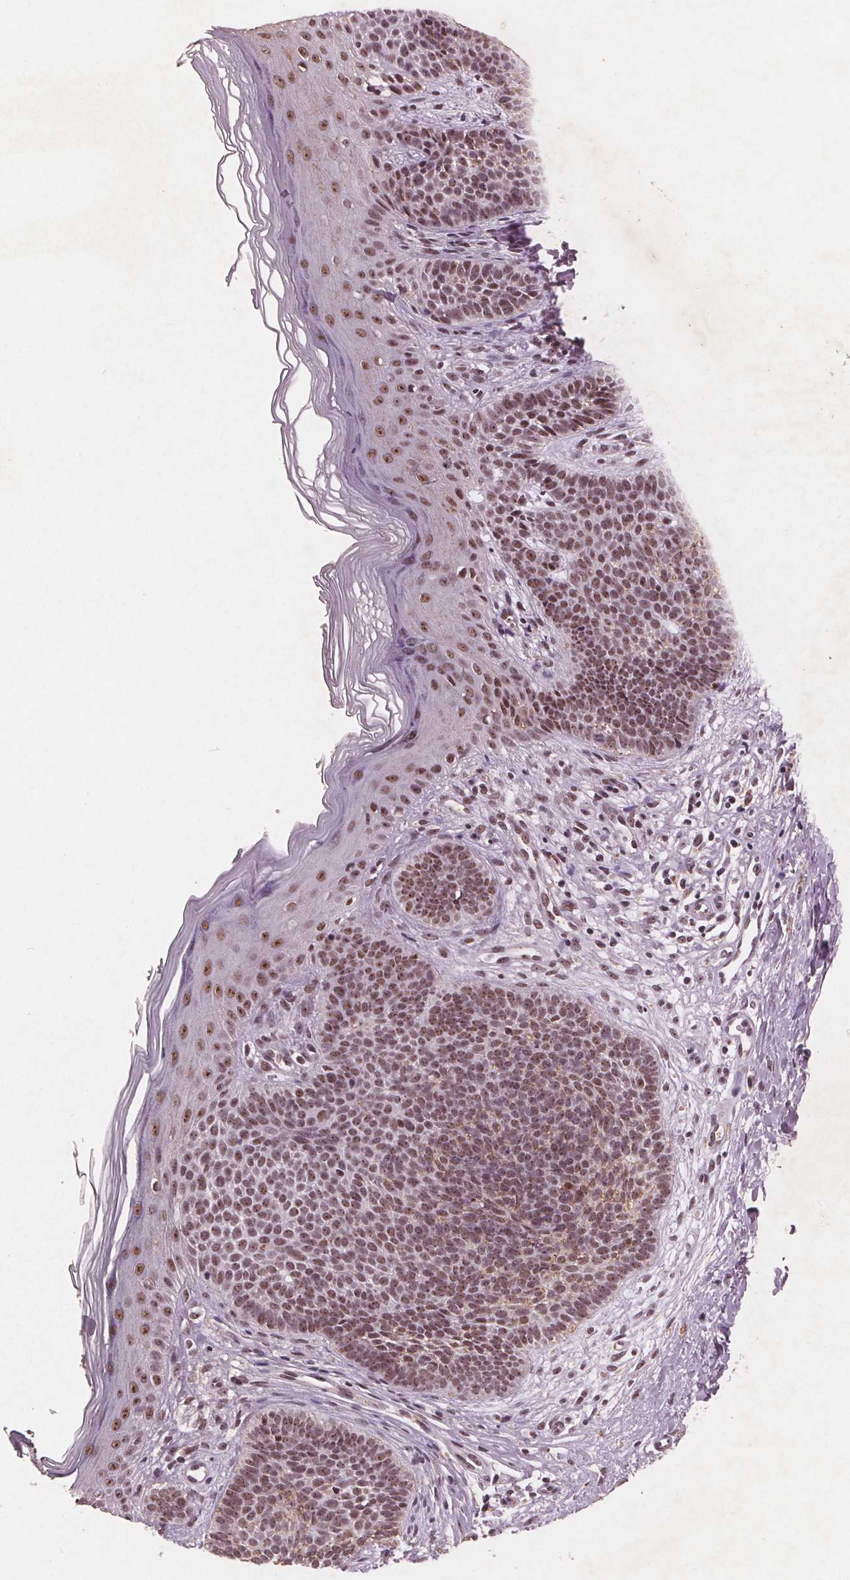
{"staining": {"intensity": "moderate", "quantity": ">75%", "location": "nuclear"}, "tissue": "skin cancer", "cell_type": "Tumor cells", "image_type": "cancer", "snomed": [{"axis": "morphology", "description": "Basal cell carcinoma"}, {"axis": "topography", "description": "Skin"}], "caption": "This is a photomicrograph of immunohistochemistry staining of skin cancer (basal cell carcinoma), which shows moderate positivity in the nuclear of tumor cells.", "gene": "RPS6KA2", "patient": {"sex": "female", "age": 70}}